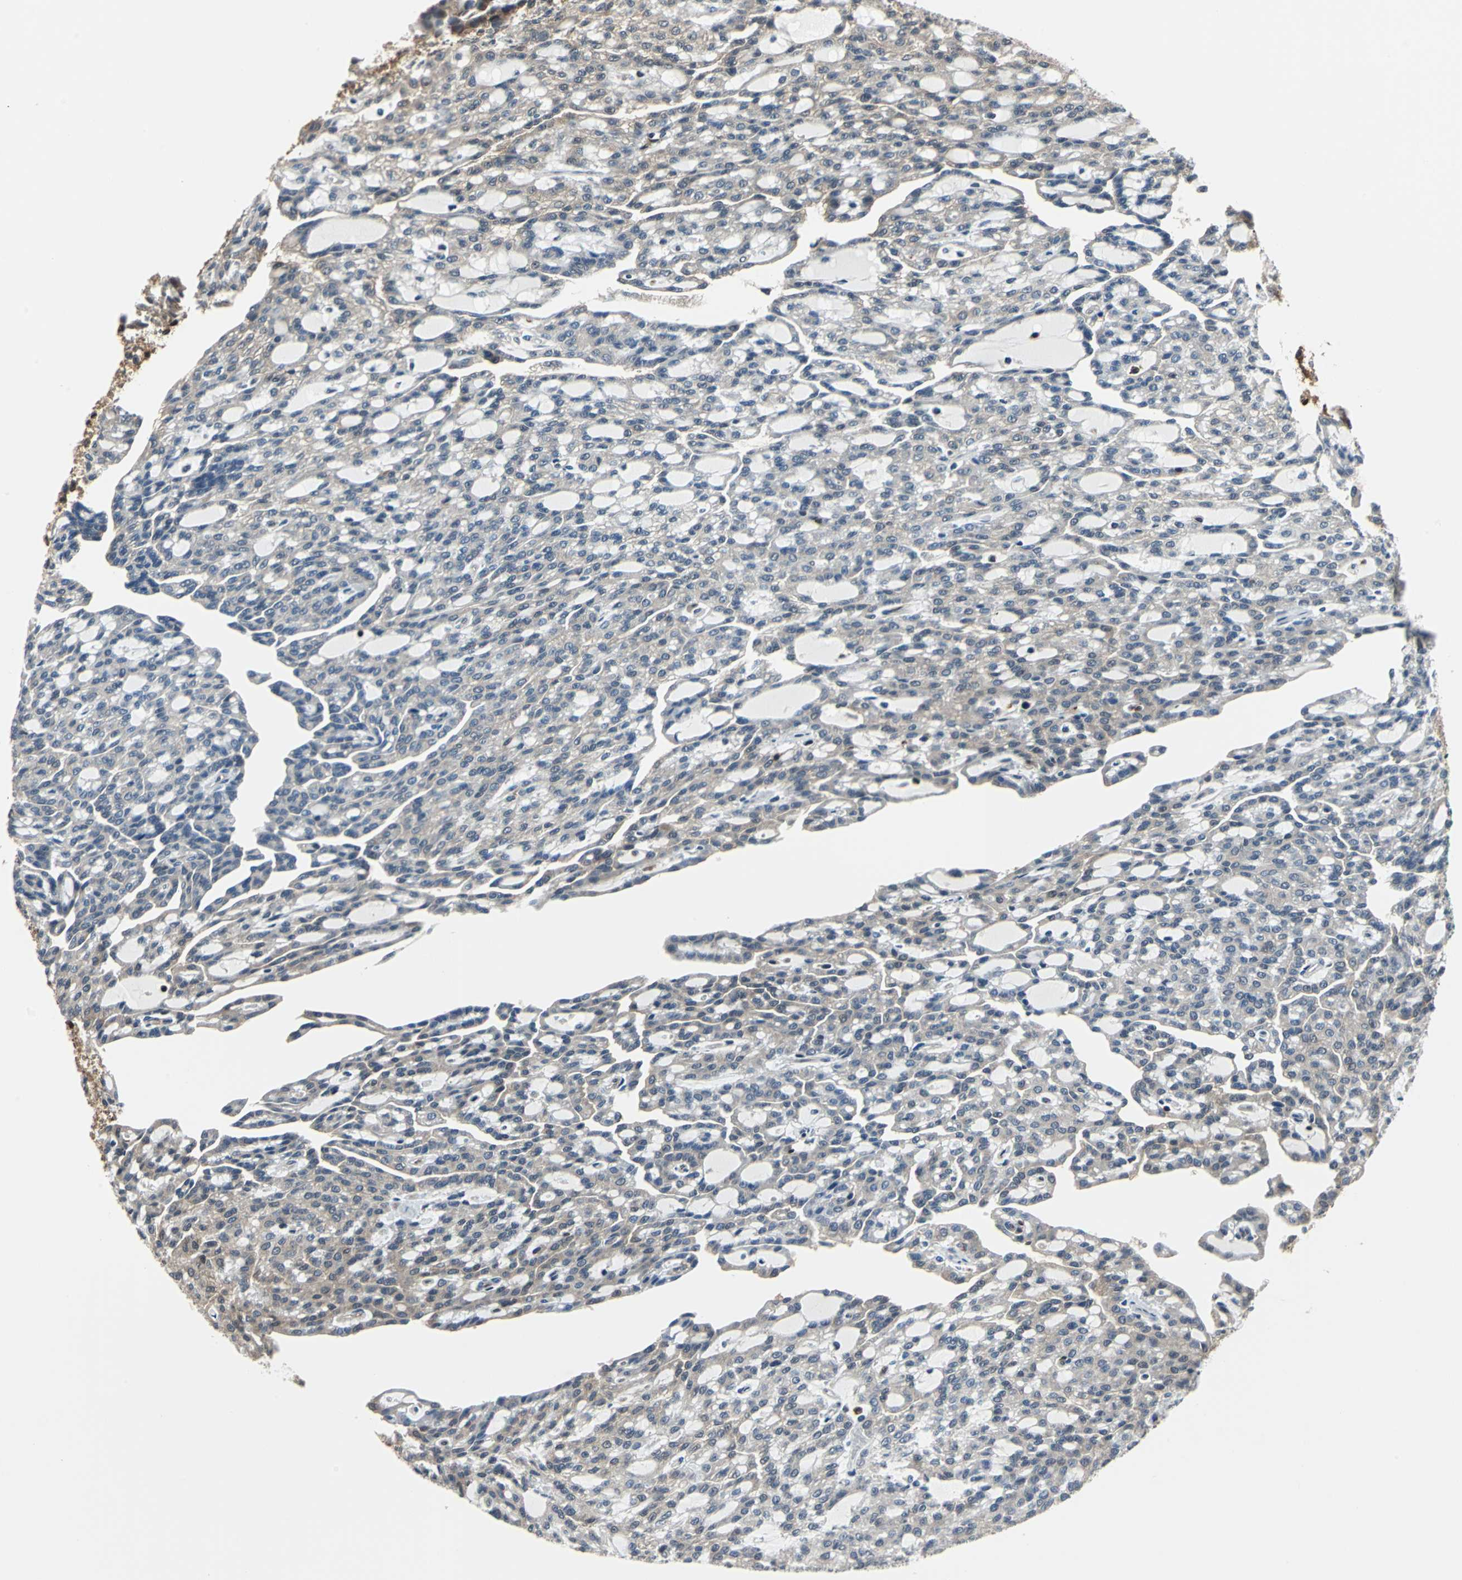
{"staining": {"intensity": "negative", "quantity": "none", "location": "none"}, "tissue": "renal cancer", "cell_type": "Tumor cells", "image_type": "cancer", "snomed": [{"axis": "morphology", "description": "Adenocarcinoma, NOS"}, {"axis": "topography", "description": "Kidney"}], "caption": "Immunohistochemistry micrograph of human renal adenocarcinoma stained for a protein (brown), which demonstrates no staining in tumor cells.", "gene": "PSME1", "patient": {"sex": "male", "age": 63}}